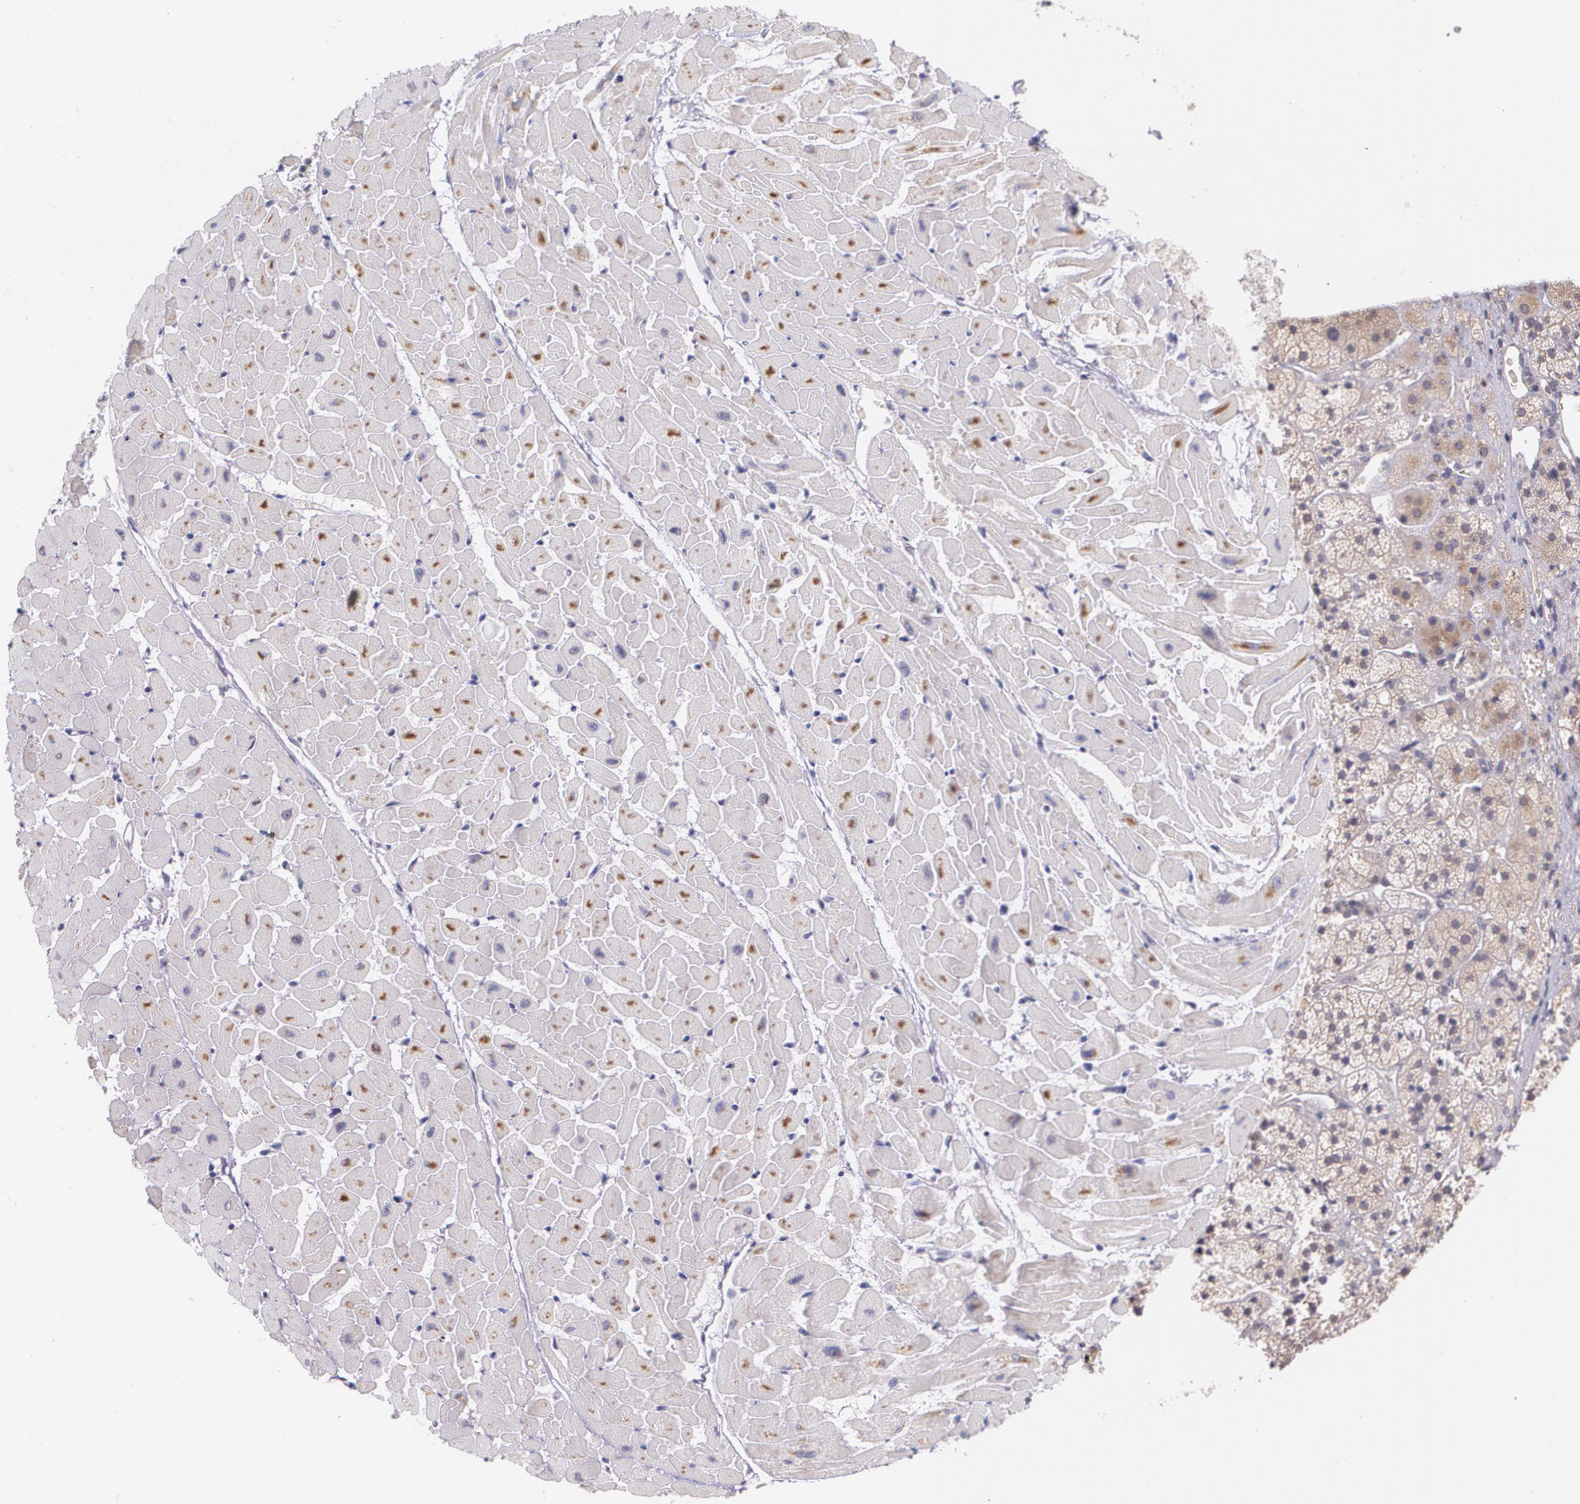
{"staining": {"intensity": "moderate", "quantity": ">75%", "location": "cytoplasmic/membranous"}, "tissue": "heart muscle", "cell_type": "Cardiomyocytes", "image_type": "normal", "snomed": [{"axis": "morphology", "description": "Normal tissue, NOS"}, {"axis": "topography", "description": "Heart"}], "caption": "DAB (3,3'-diaminobenzidine) immunohistochemical staining of unremarkable human heart muscle displays moderate cytoplasmic/membranous protein staining in approximately >75% of cardiomyocytes.", "gene": "TM4SF1", "patient": {"sex": "female", "age": 19}}